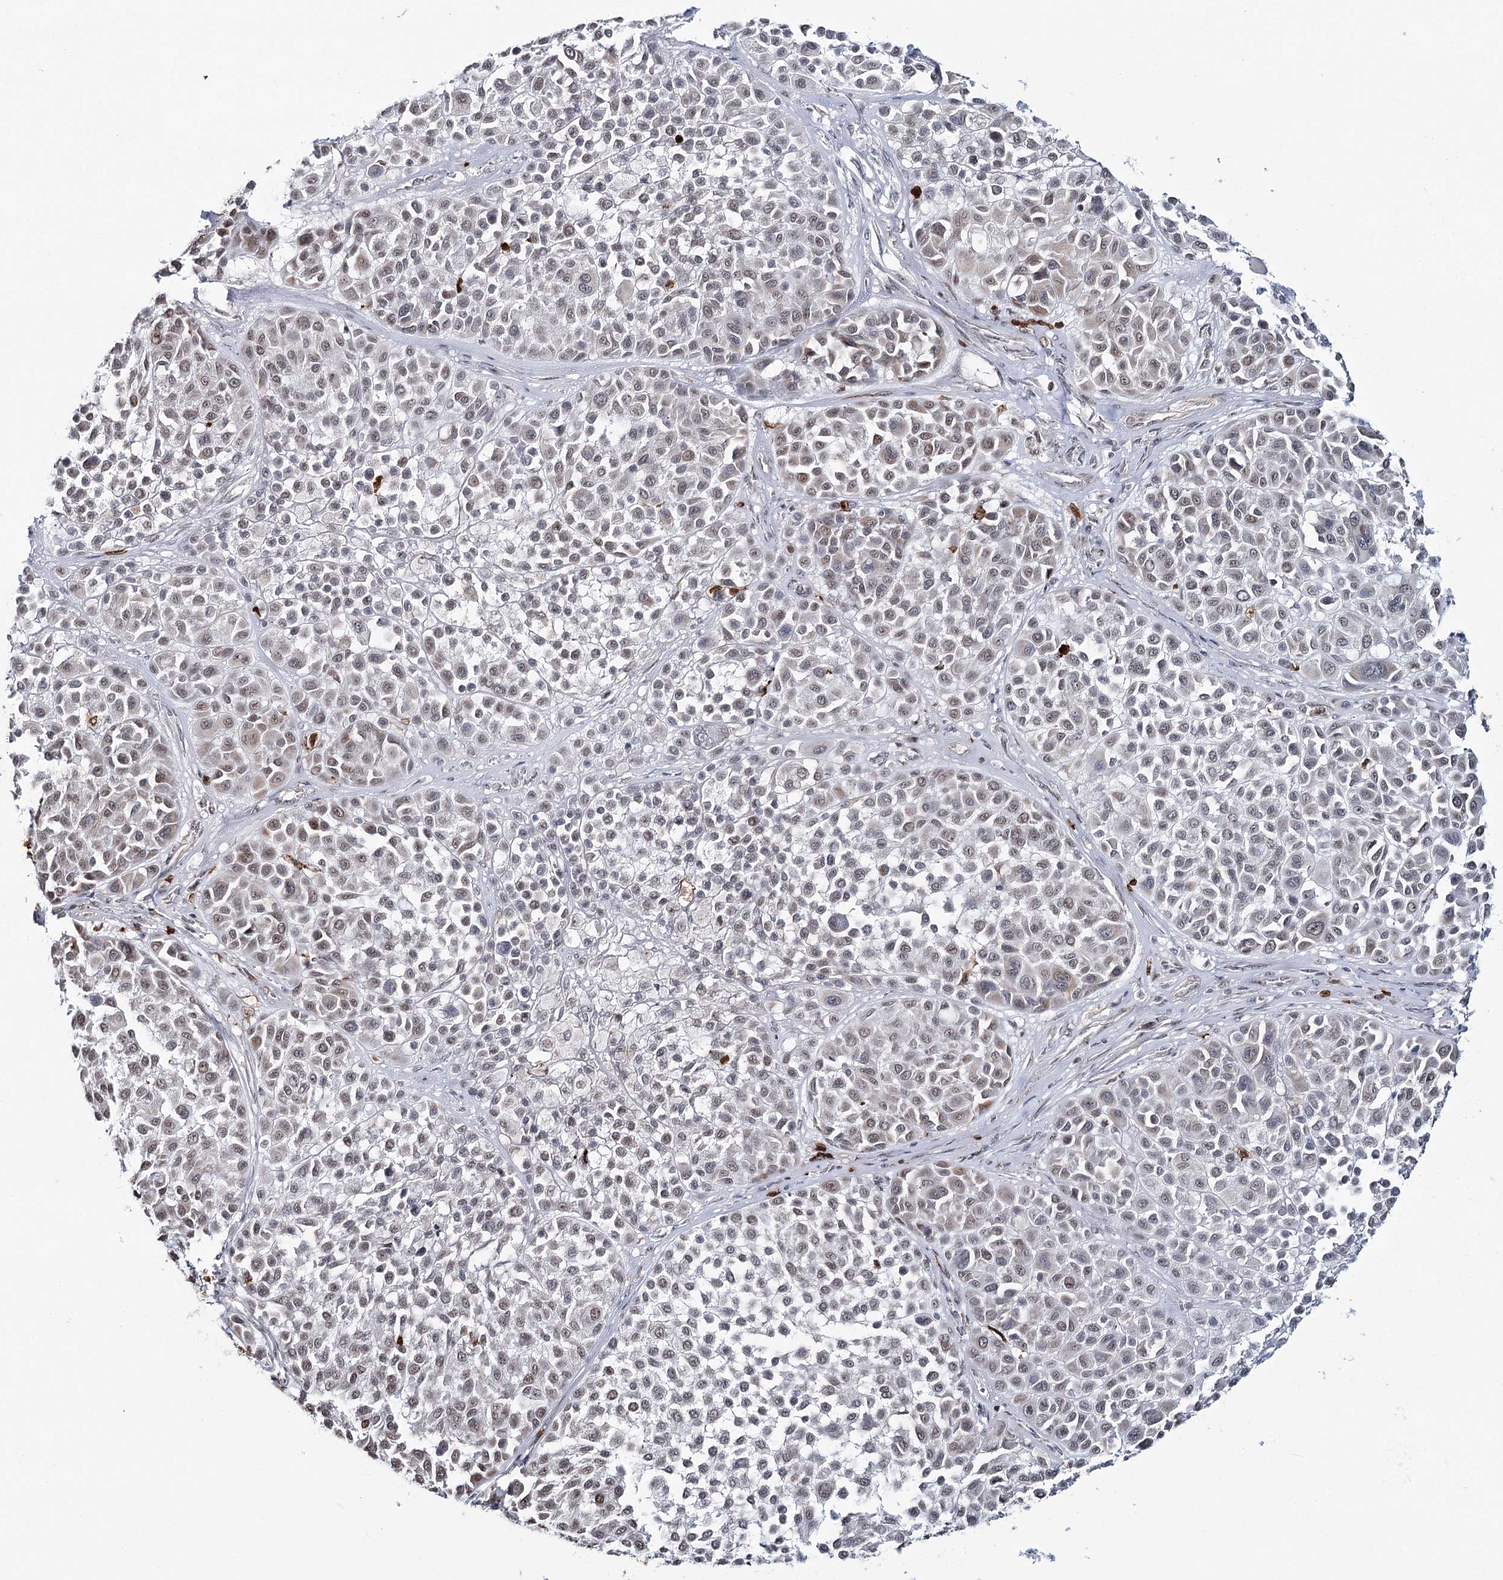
{"staining": {"intensity": "weak", "quantity": "25%-75%", "location": "nuclear"}, "tissue": "melanoma", "cell_type": "Tumor cells", "image_type": "cancer", "snomed": [{"axis": "morphology", "description": "Malignant melanoma, Metastatic site"}, {"axis": "topography", "description": "Soft tissue"}], "caption": "IHC image of neoplastic tissue: melanoma stained using IHC reveals low levels of weak protein expression localized specifically in the nuclear of tumor cells, appearing as a nuclear brown color.", "gene": "ATAD1", "patient": {"sex": "male", "age": 41}}